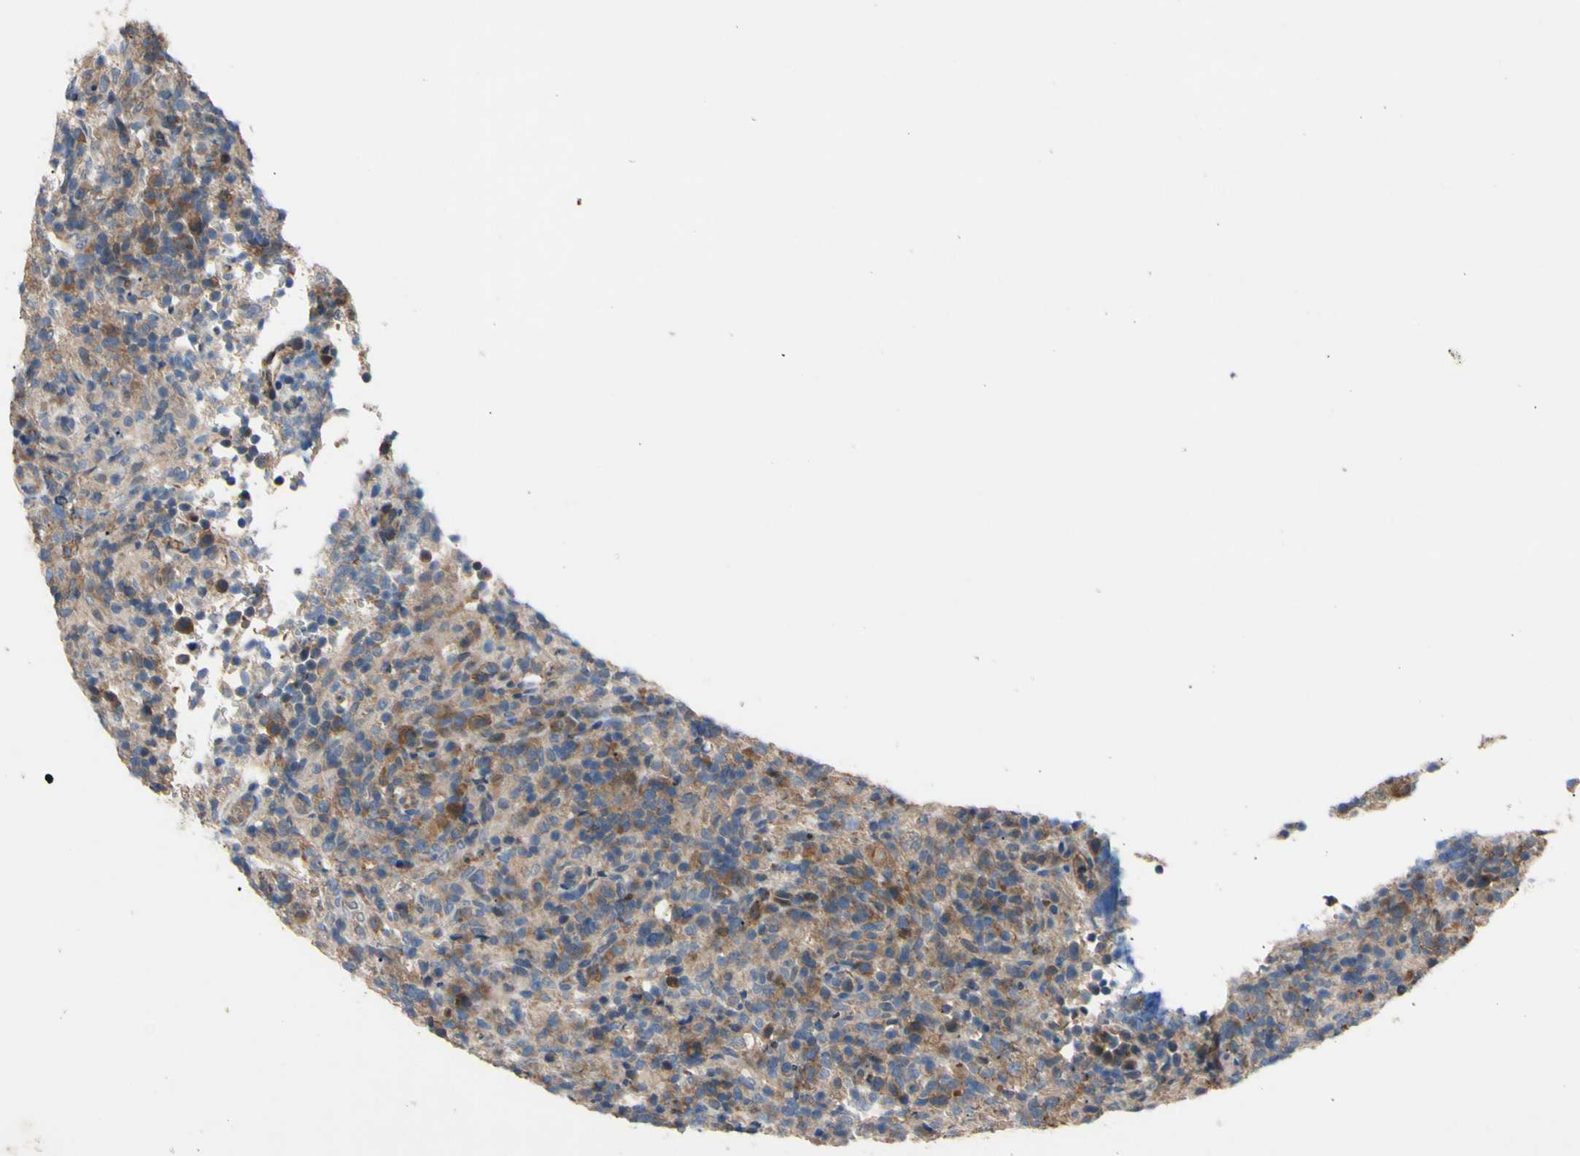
{"staining": {"intensity": "moderate", "quantity": ">75%", "location": "cytoplasmic/membranous"}, "tissue": "lymphoma", "cell_type": "Tumor cells", "image_type": "cancer", "snomed": [{"axis": "morphology", "description": "Malignant lymphoma, non-Hodgkin's type, High grade"}, {"axis": "topography", "description": "Lymph node"}], "caption": "Moderate cytoplasmic/membranous expression is present in approximately >75% of tumor cells in lymphoma.", "gene": "HILPDA", "patient": {"sex": "female", "age": 76}}